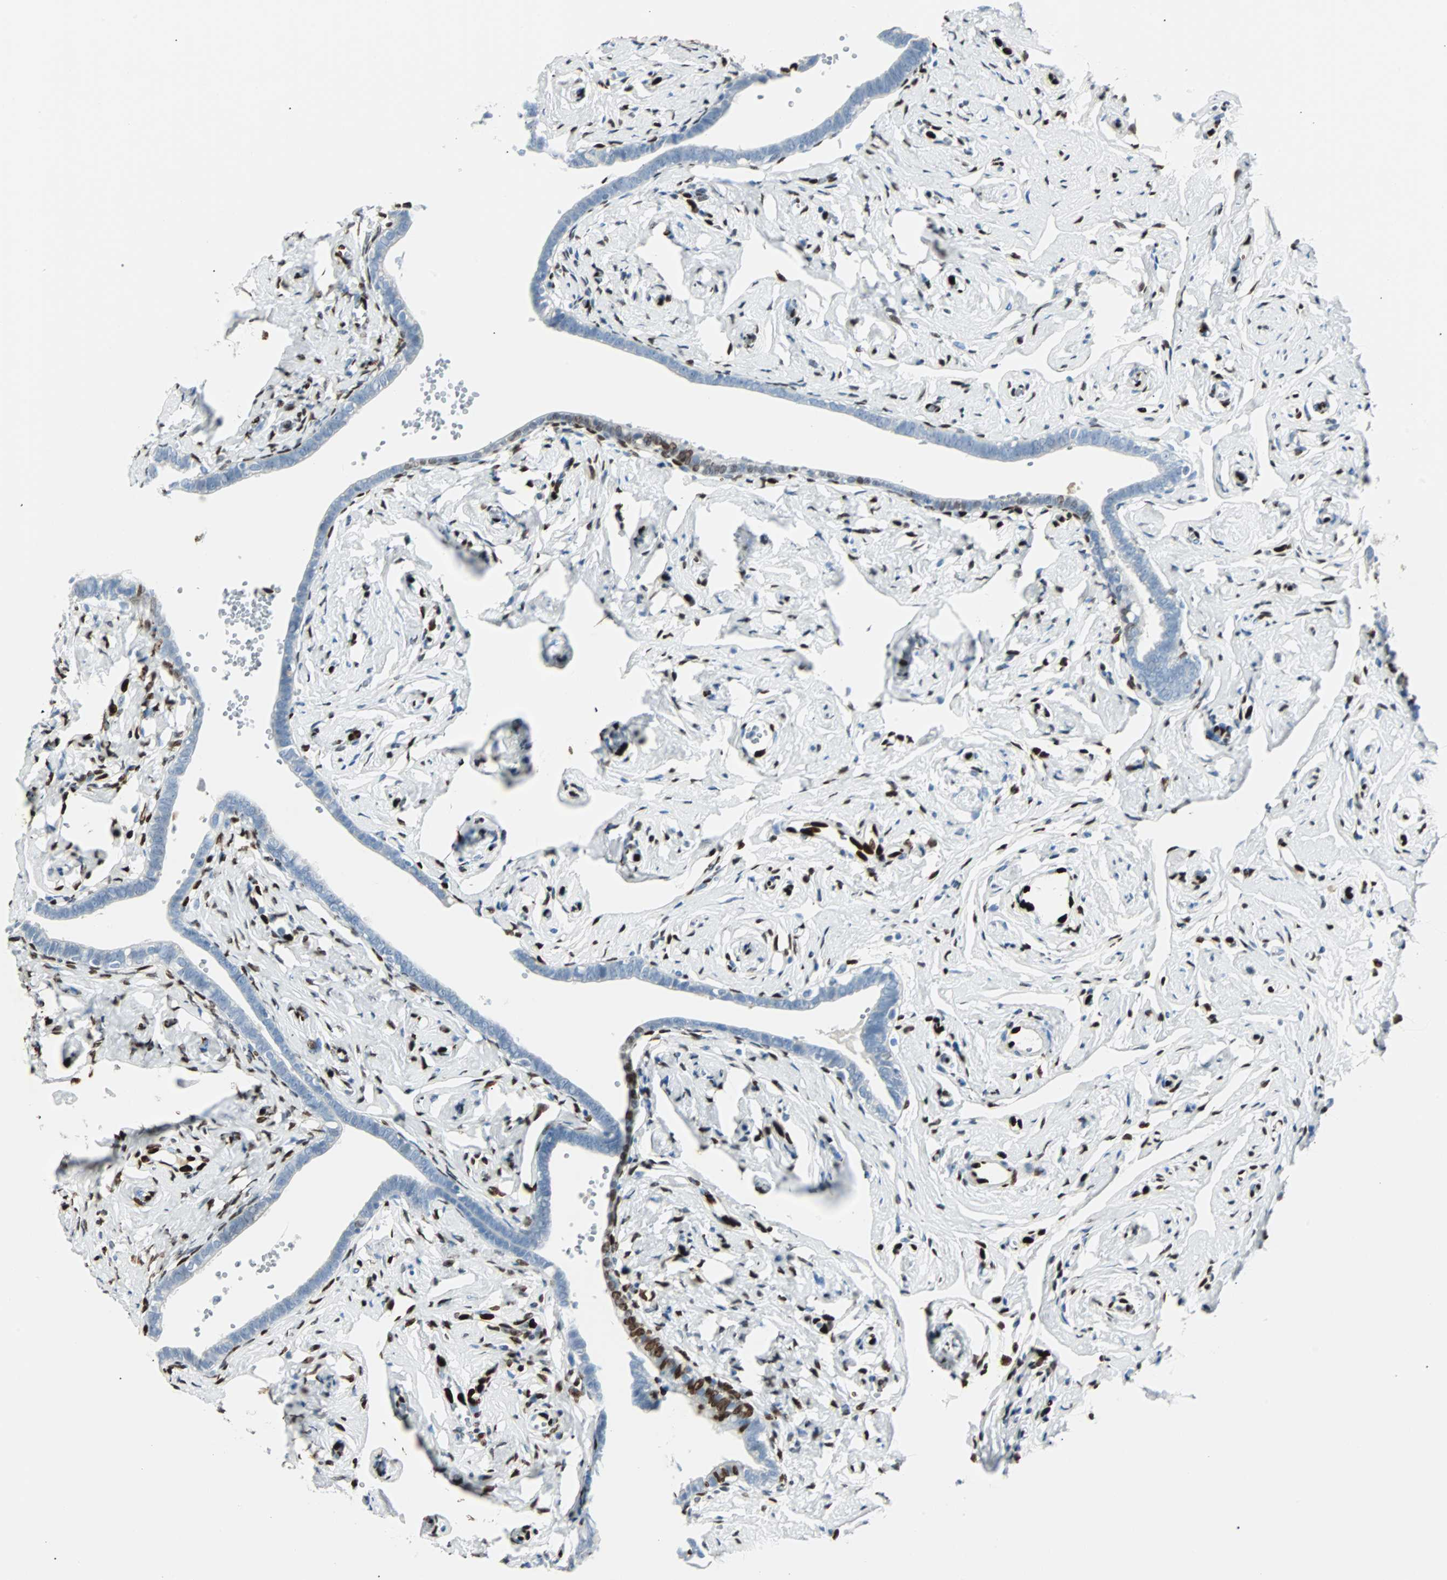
{"staining": {"intensity": "negative", "quantity": "none", "location": "none"}, "tissue": "fallopian tube", "cell_type": "Glandular cells", "image_type": "normal", "snomed": [{"axis": "morphology", "description": "Normal tissue, NOS"}, {"axis": "topography", "description": "Fallopian tube"}], "caption": "This is an immunohistochemistry (IHC) micrograph of normal human fallopian tube. There is no positivity in glandular cells.", "gene": "IL33", "patient": {"sex": "female", "age": 71}}